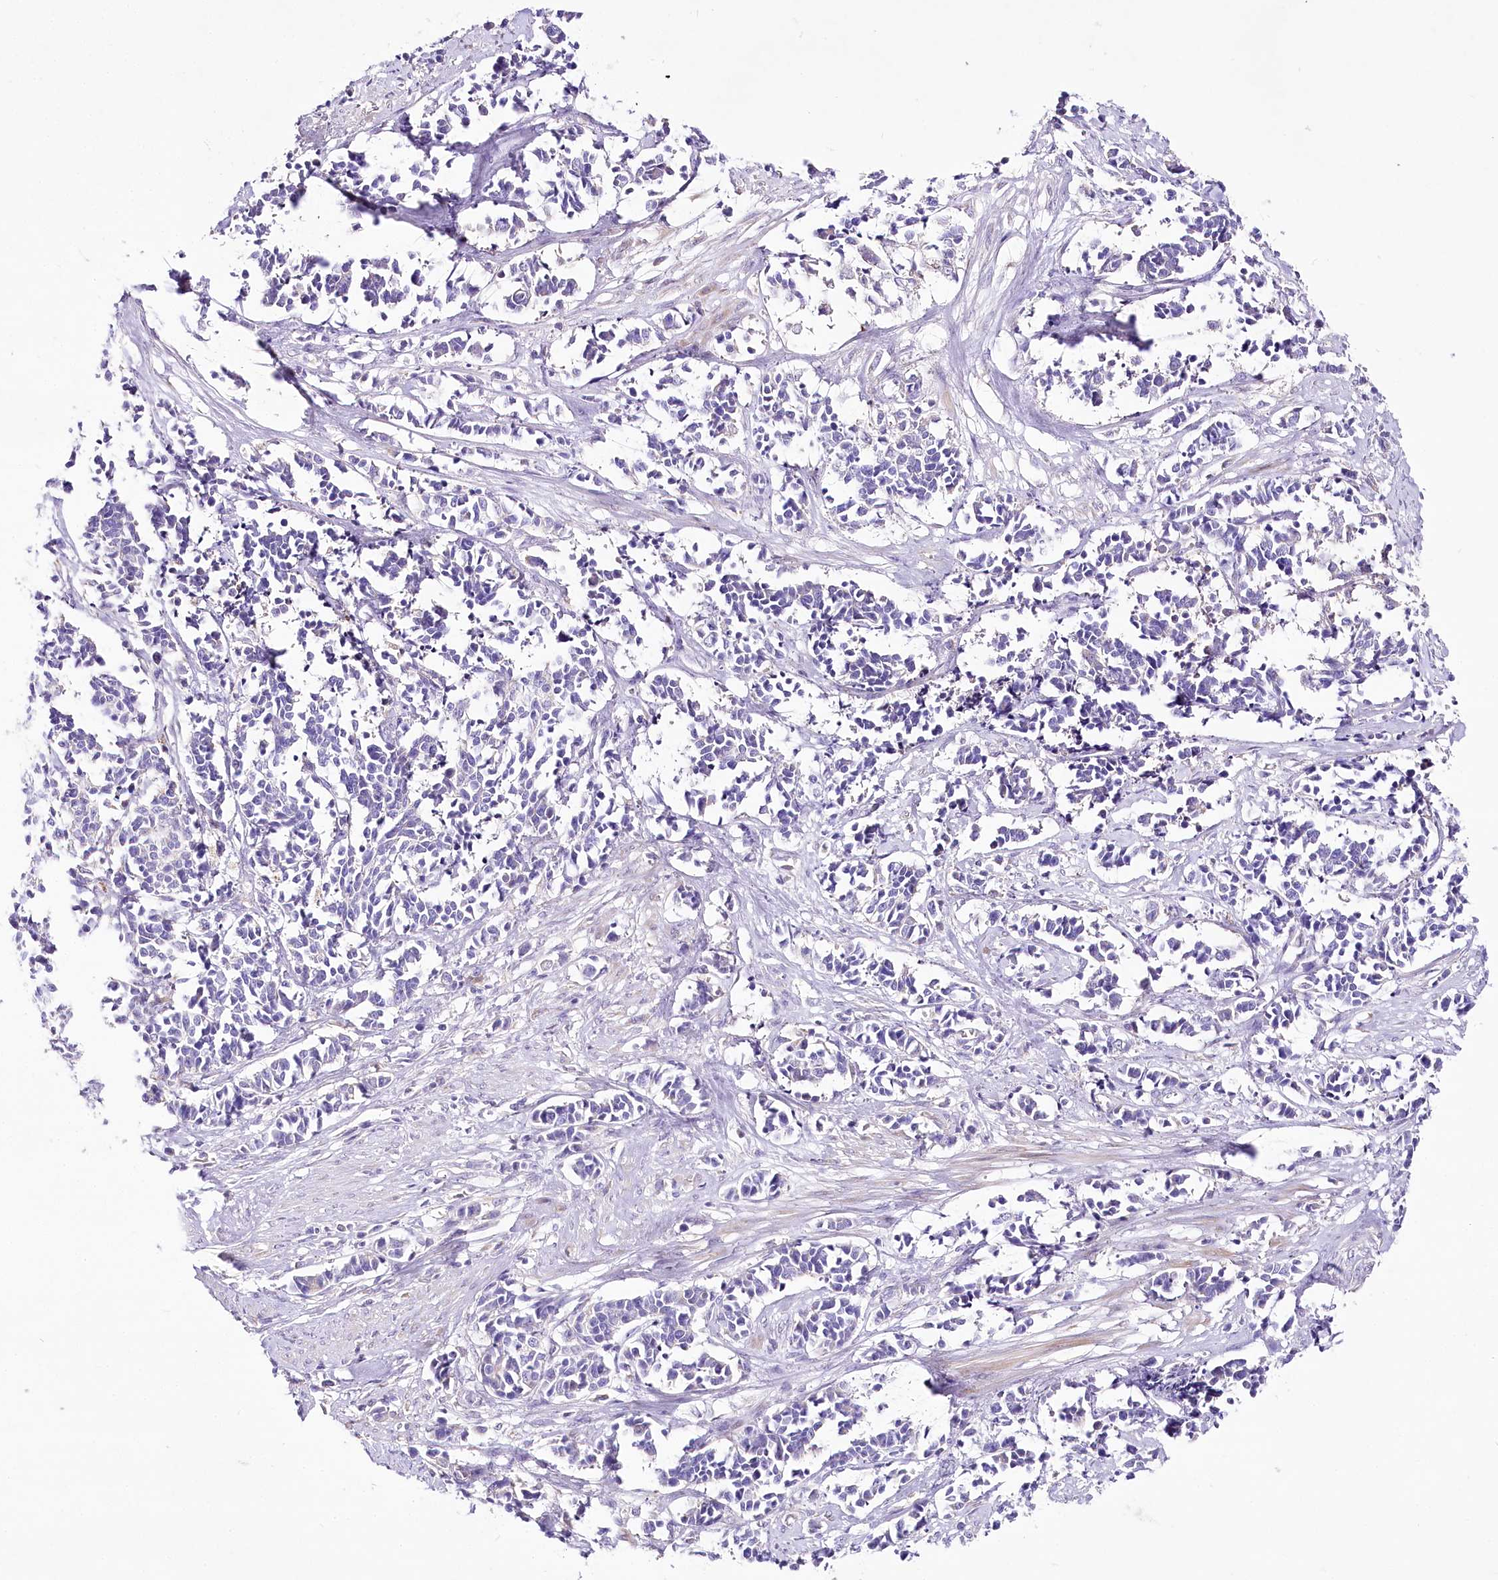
{"staining": {"intensity": "negative", "quantity": "none", "location": "none"}, "tissue": "cervical cancer", "cell_type": "Tumor cells", "image_type": "cancer", "snomed": [{"axis": "morphology", "description": "Normal tissue, NOS"}, {"axis": "morphology", "description": "Squamous cell carcinoma, NOS"}, {"axis": "topography", "description": "Cervix"}], "caption": "High power microscopy histopathology image of an IHC histopathology image of cervical cancer (squamous cell carcinoma), revealing no significant staining in tumor cells.", "gene": "LRRC14B", "patient": {"sex": "female", "age": 35}}